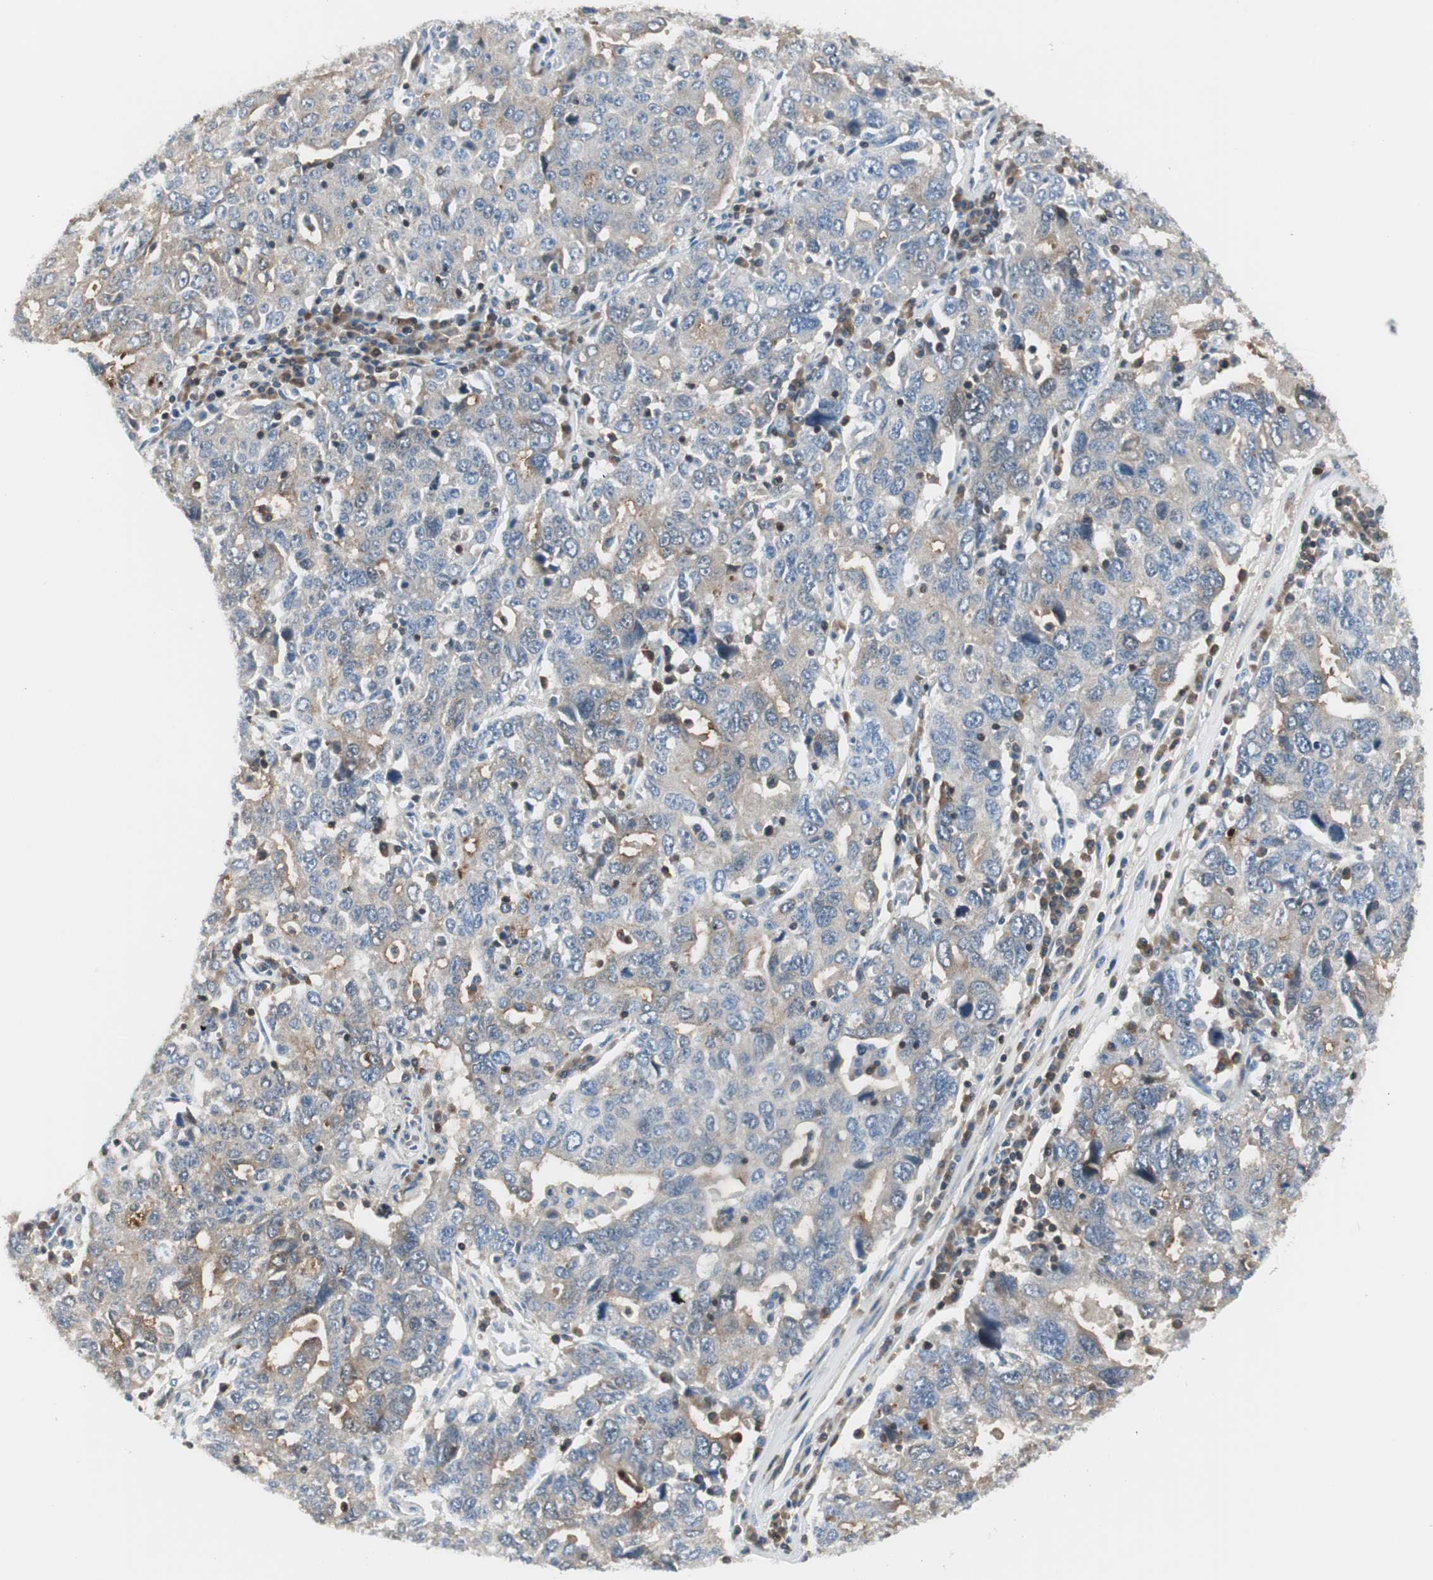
{"staining": {"intensity": "weak", "quantity": "25%-75%", "location": "cytoplasmic/membranous"}, "tissue": "ovarian cancer", "cell_type": "Tumor cells", "image_type": "cancer", "snomed": [{"axis": "morphology", "description": "Carcinoma, endometroid"}, {"axis": "topography", "description": "Ovary"}], "caption": "Ovarian endometroid carcinoma was stained to show a protein in brown. There is low levels of weak cytoplasmic/membranous positivity in approximately 25%-75% of tumor cells.", "gene": "SLC9A3R1", "patient": {"sex": "female", "age": 62}}